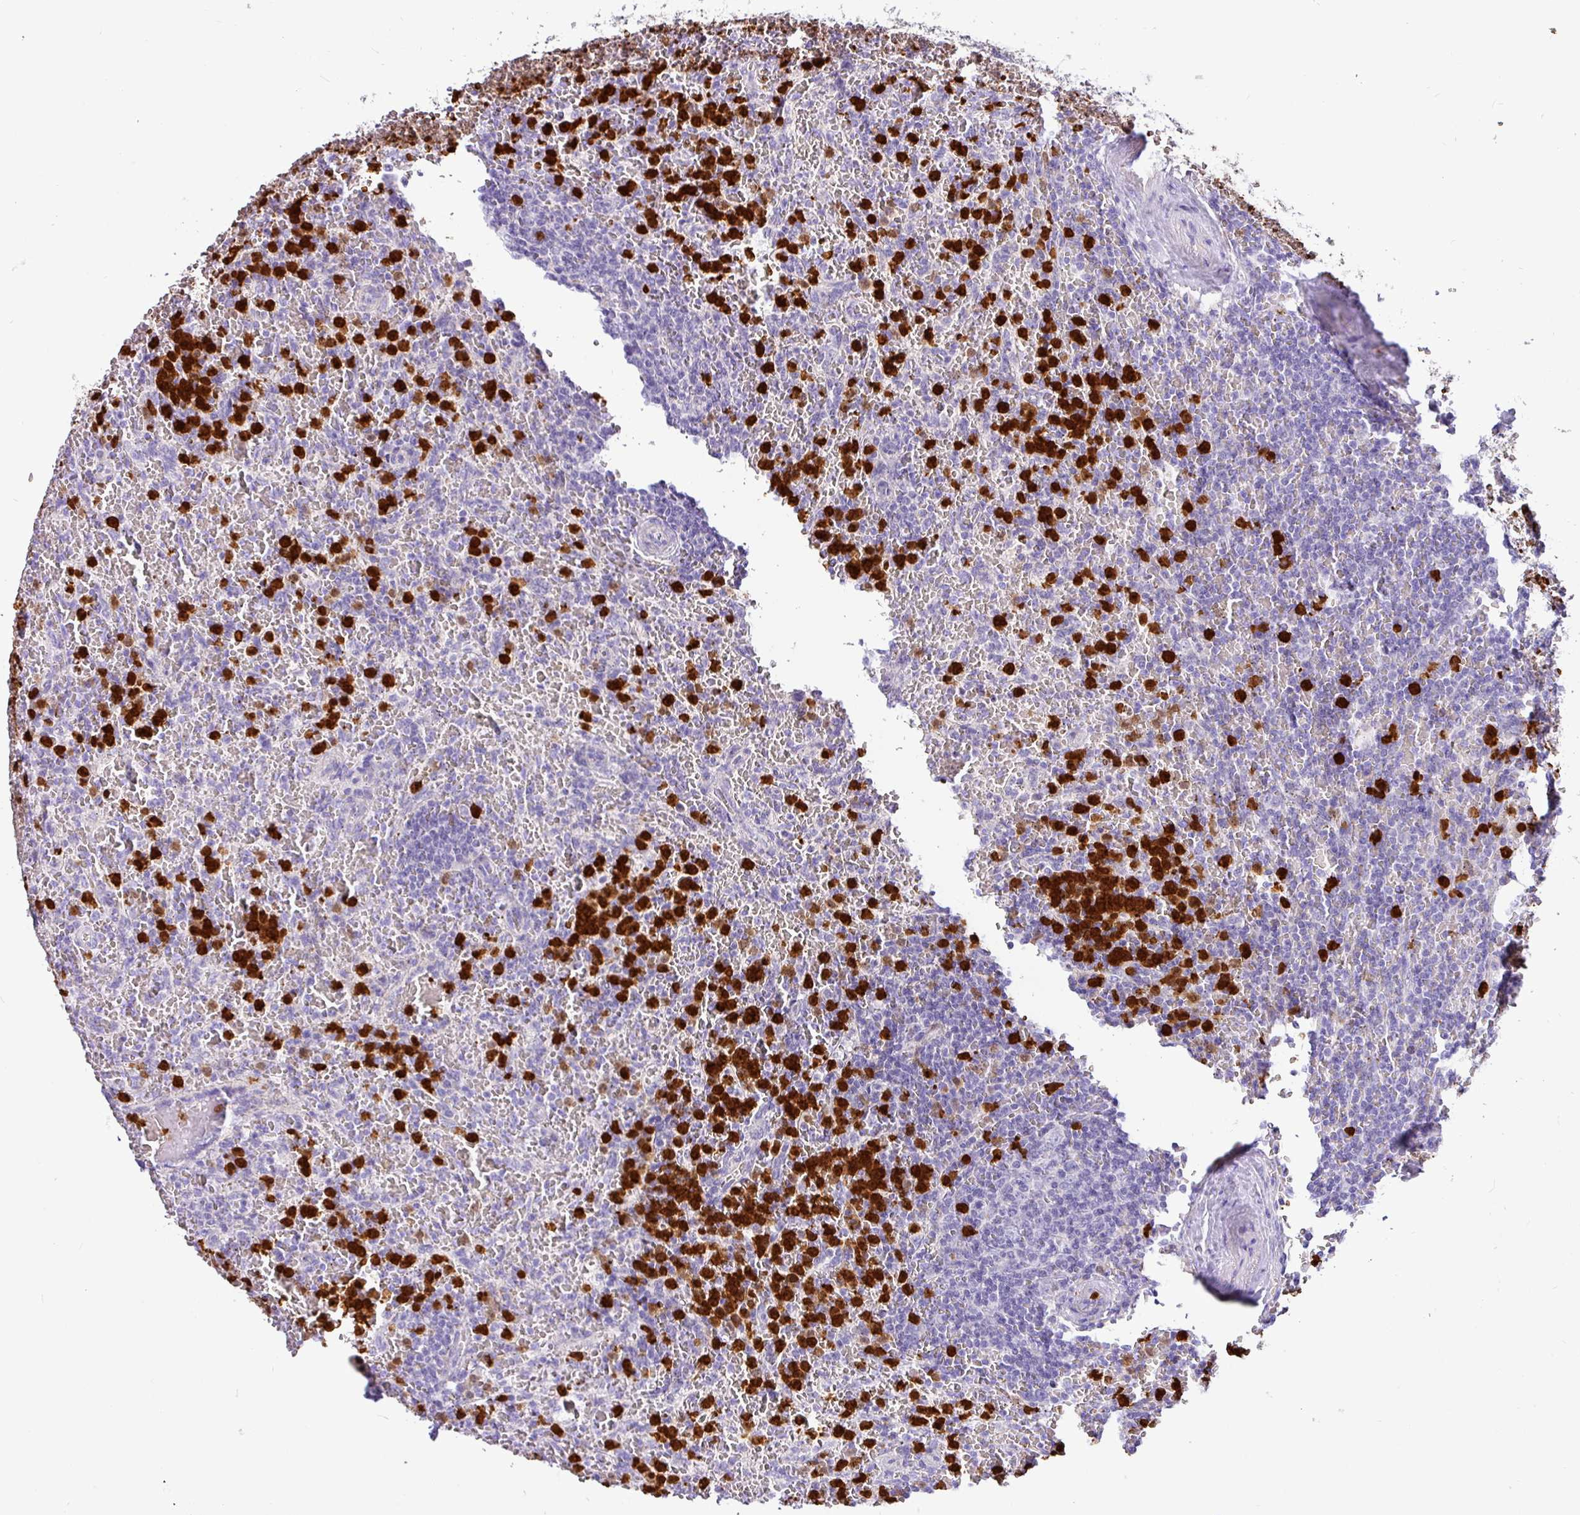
{"staining": {"intensity": "negative", "quantity": "none", "location": "none"}, "tissue": "lymphoma", "cell_type": "Tumor cells", "image_type": "cancer", "snomed": [{"axis": "morphology", "description": "Malignant lymphoma, non-Hodgkin's type, Low grade"}, {"axis": "topography", "description": "Spleen"}], "caption": "A micrograph of human low-grade malignant lymphoma, non-Hodgkin's type is negative for staining in tumor cells.", "gene": "SH2D3C", "patient": {"sex": "female", "age": 64}}